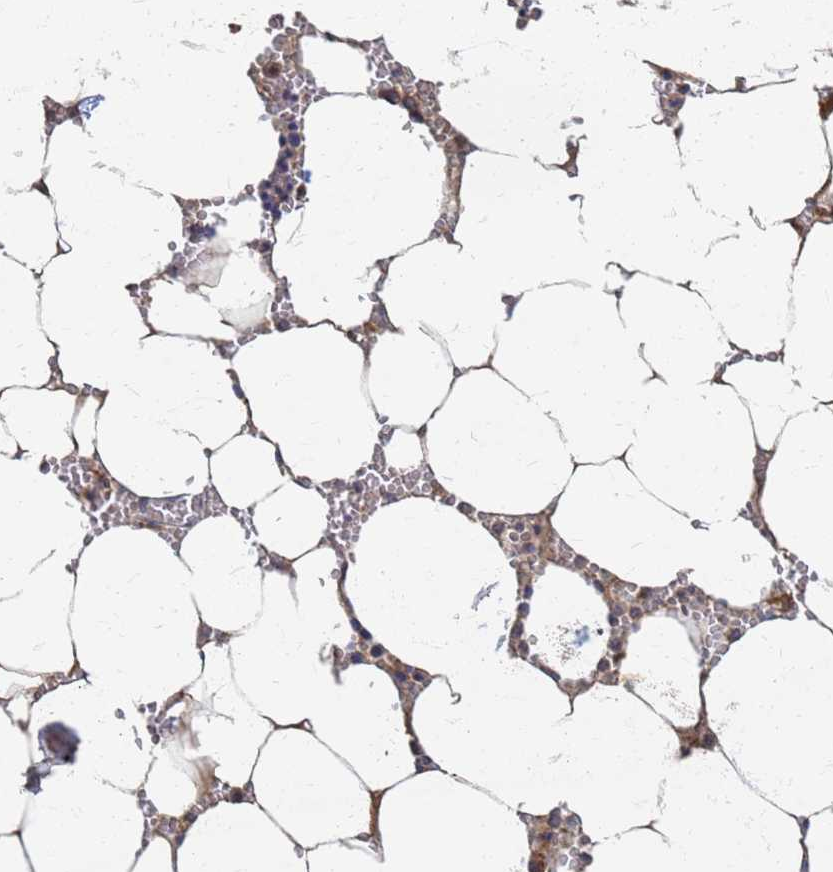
{"staining": {"intensity": "weak", "quantity": "25%-75%", "location": "cytoplasmic/membranous"}, "tissue": "bone marrow", "cell_type": "Hematopoietic cells", "image_type": "normal", "snomed": [{"axis": "morphology", "description": "Normal tissue, NOS"}, {"axis": "topography", "description": "Bone marrow"}], "caption": "Bone marrow stained with a brown dye reveals weak cytoplasmic/membranous positive positivity in approximately 25%-75% of hematopoietic cells.", "gene": "ATPAF1", "patient": {"sex": "male", "age": 70}}